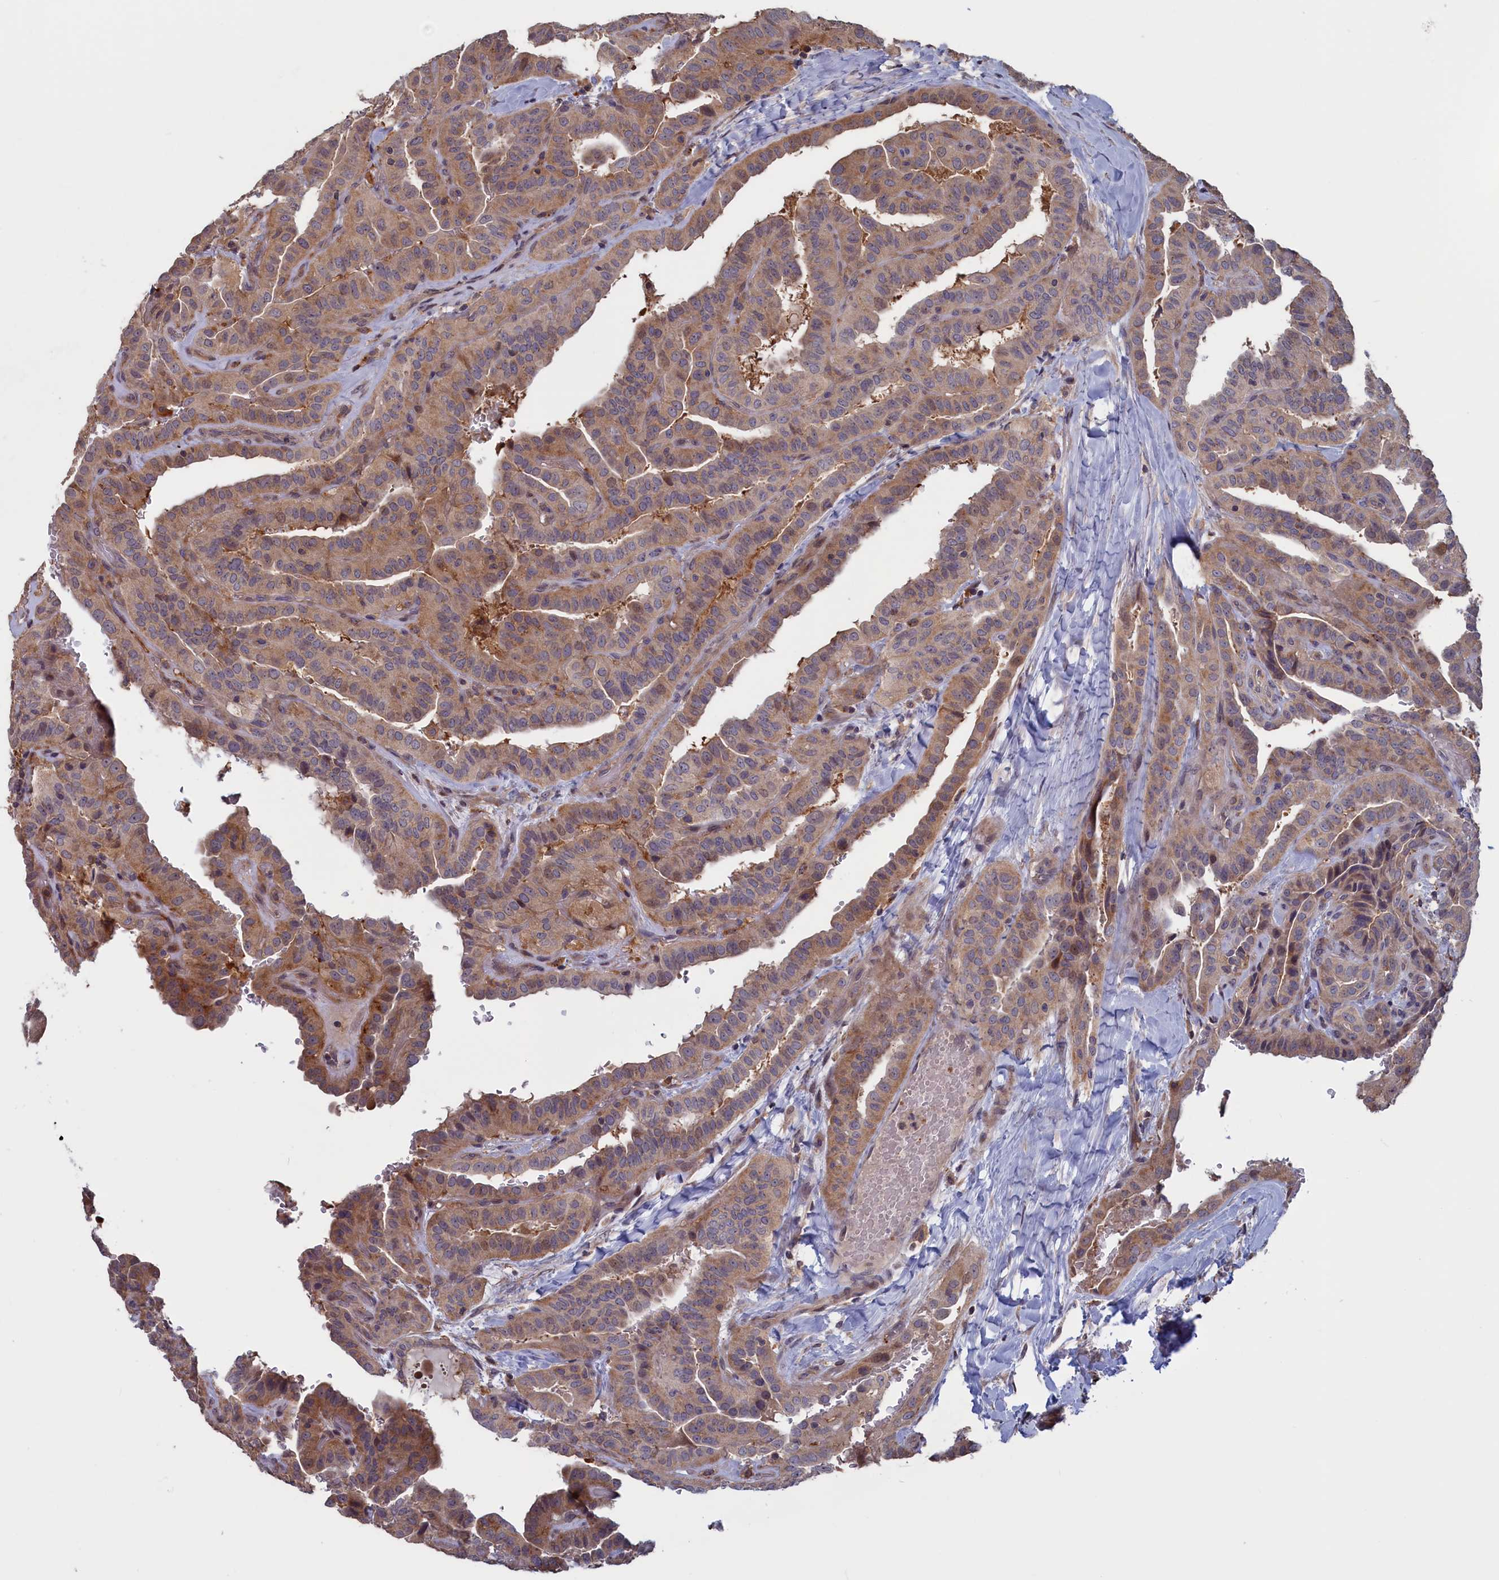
{"staining": {"intensity": "weak", "quantity": ">75%", "location": "cytoplasmic/membranous"}, "tissue": "thyroid cancer", "cell_type": "Tumor cells", "image_type": "cancer", "snomed": [{"axis": "morphology", "description": "Papillary adenocarcinoma, NOS"}, {"axis": "topography", "description": "Thyroid gland"}], "caption": "Brown immunohistochemical staining in human papillary adenocarcinoma (thyroid) exhibits weak cytoplasmic/membranous expression in approximately >75% of tumor cells.", "gene": "CACTIN", "patient": {"sex": "male", "age": 77}}